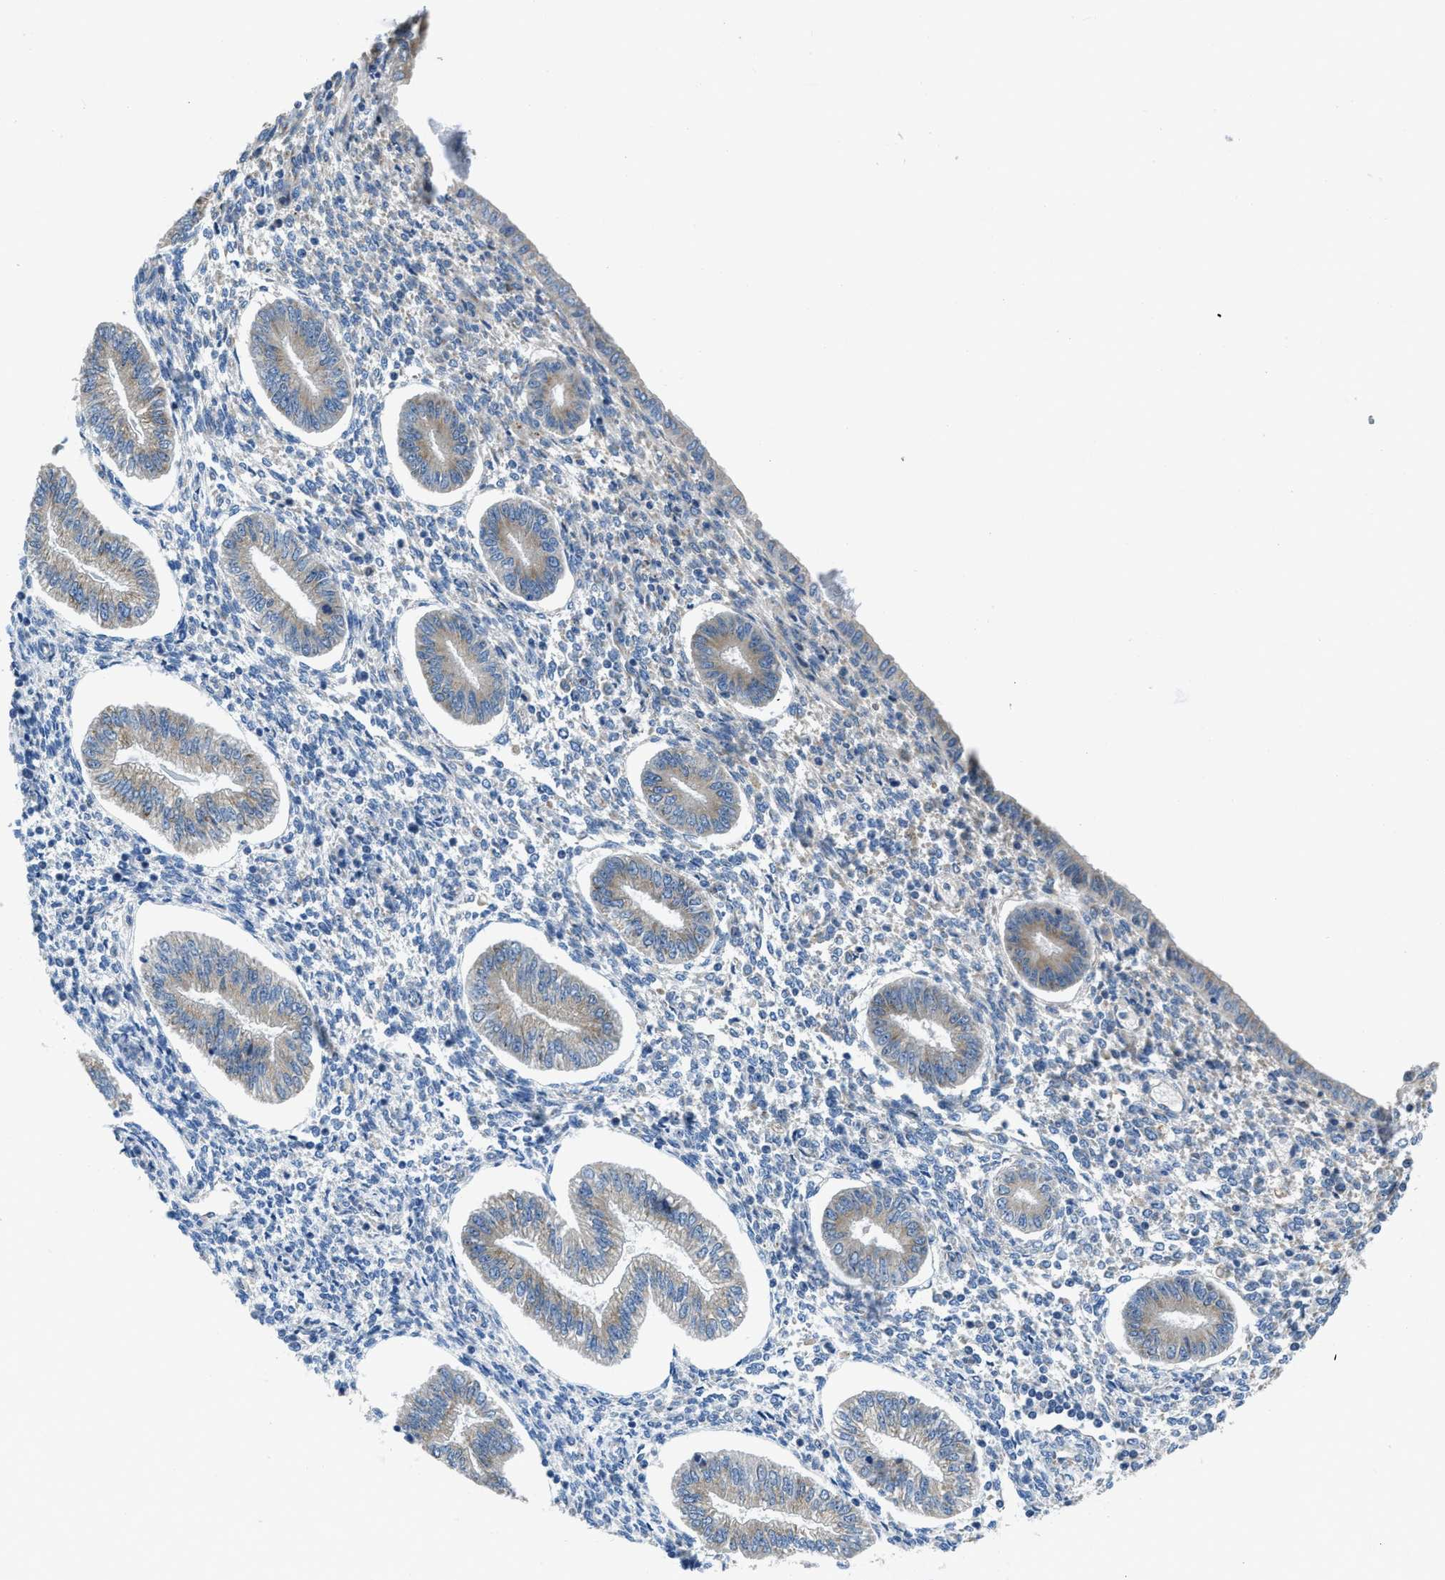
{"staining": {"intensity": "negative", "quantity": "none", "location": "none"}, "tissue": "endometrium", "cell_type": "Cells in endometrial stroma", "image_type": "normal", "snomed": [{"axis": "morphology", "description": "Normal tissue, NOS"}, {"axis": "topography", "description": "Endometrium"}], "caption": "Cells in endometrial stroma are negative for brown protein staining in normal endometrium. (DAB (3,3'-diaminobenzidine) immunohistochemistry visualized using brightfield microscopy, high magnification).", "gene": "GGCX", "patient": {"sex": "female", "age": 50}}